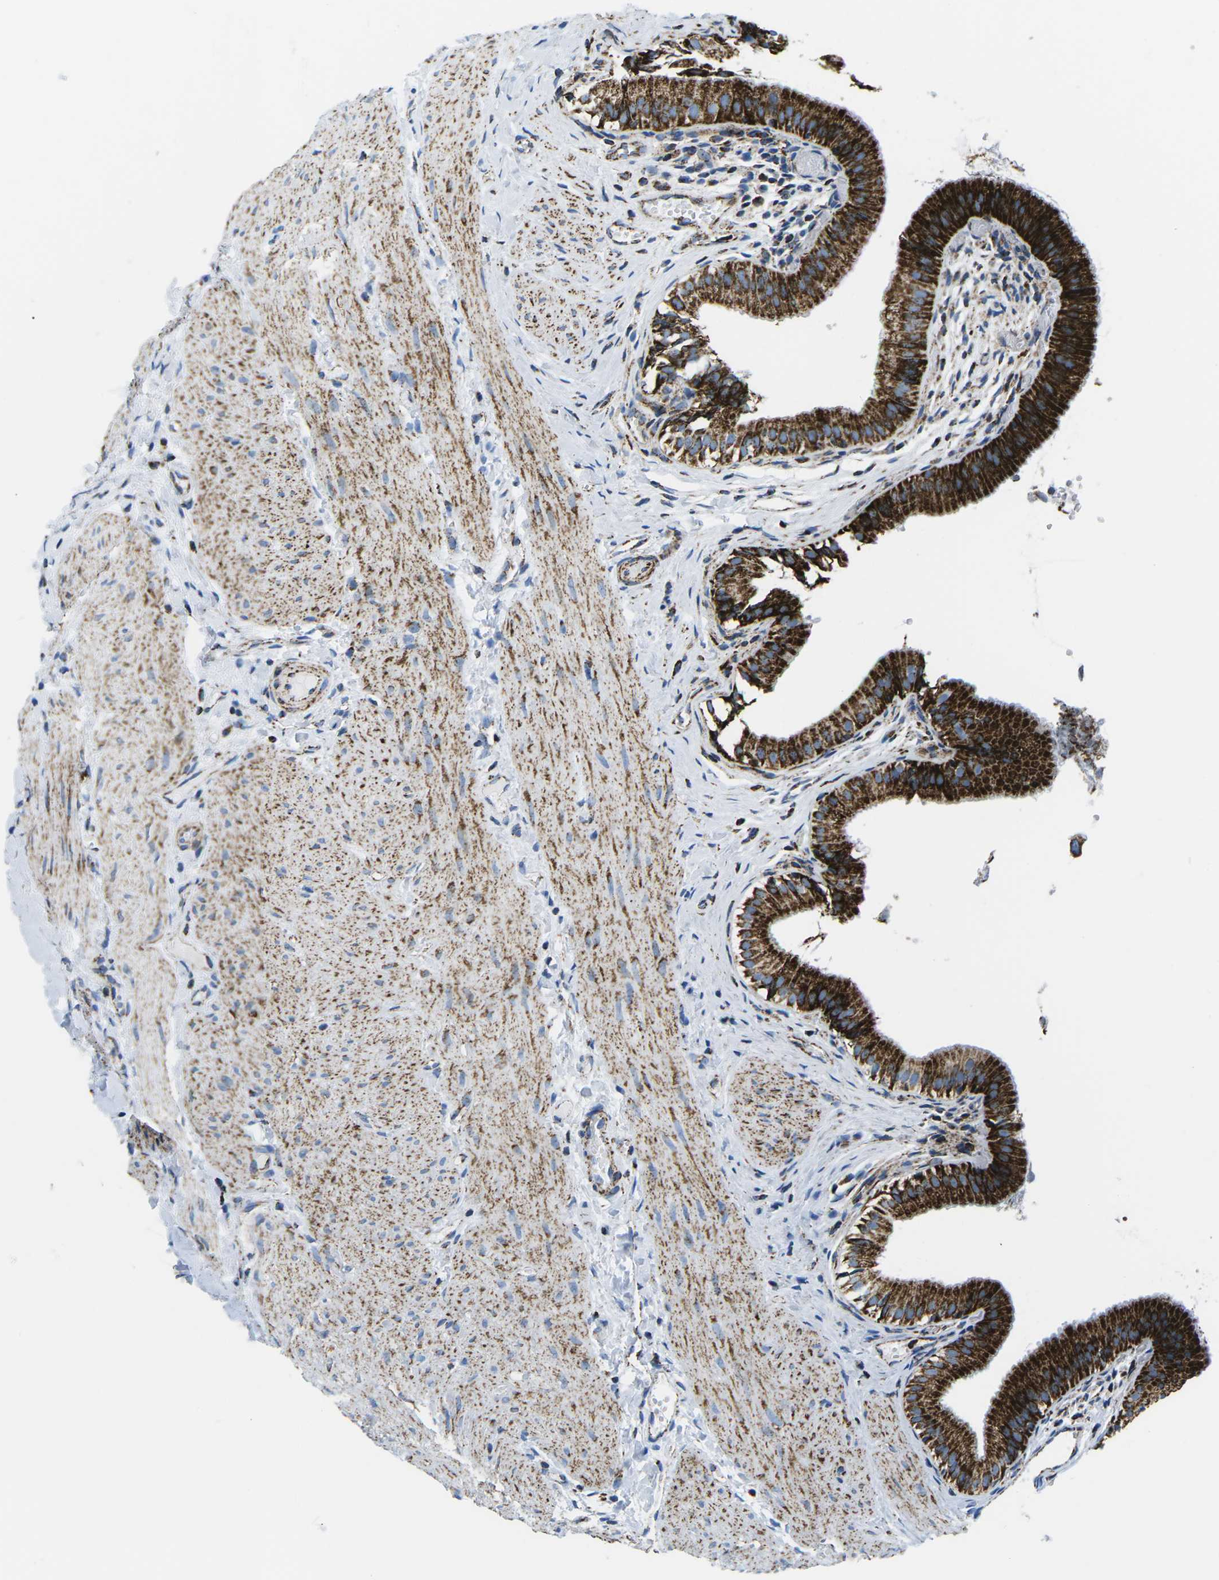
{"staining": {"intensity": "strong", "quantity": ">75%", "location": "cytoplasmic/membranous"}, "tissue": "gallbladder", "cell_type": "Glandular cells", "image_type": "normal", "snomed": [{"axis": "morphology", "description": "Normal tissue, NOS"}, {"axis": "topography", "description": "Gallbladder"}], "caption": "This image demonstrates immunohistochemistry (IHC) staining of normal gallbladder, with high strong cytoplasmic/membranous staining in approximately >75% of glandular cells.", "gene": "COX6C", "patient": {"sex": "female", "age": 26}}